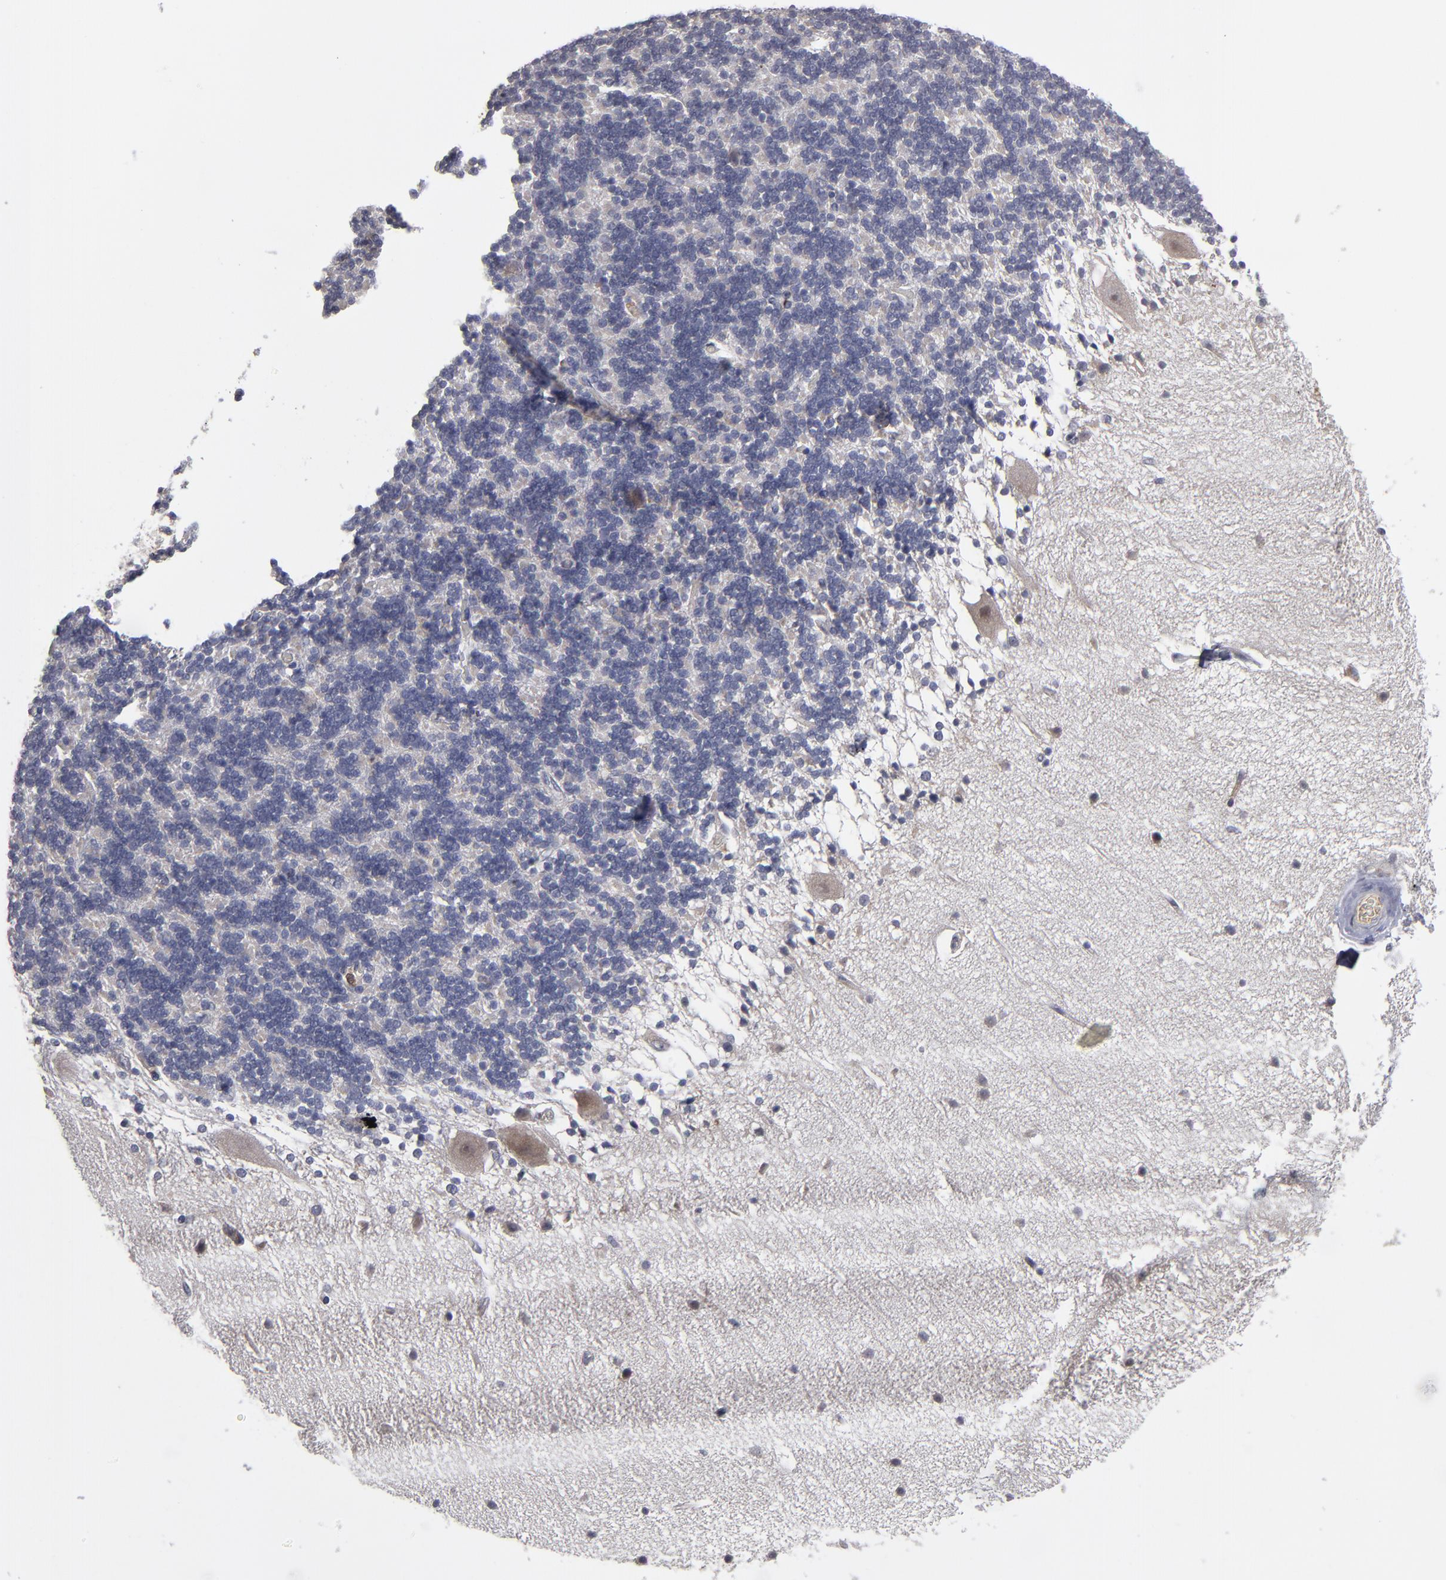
{"staining": {"intensity": "weak", "quantity": "25%-75%", "location": "cytoplasmic/membranous"}, "tissue": "cerebellum", "cell_type": "Cells in granular layer", "image_type": "normal", "snomed": [{"axis": "morphology", "description": "Normal tissue, NOS"}, {"axis": "topography", "description": "Cerebellum"}], "caption": "Immunohistochemistry staining of unremarkable cerebellum, which reveals low levels of weak cytoplasmic/membranous expression in about 25%-75% of cells in granular layer indicating weak cytoplasmic/membranous protein expression. The staining was performed using DAB (brown) for protein detection and nuclei were counterstained in hematoxylin (blue).", "gene": "EXD2", "patient": {"sex": "female", "age": 54}}